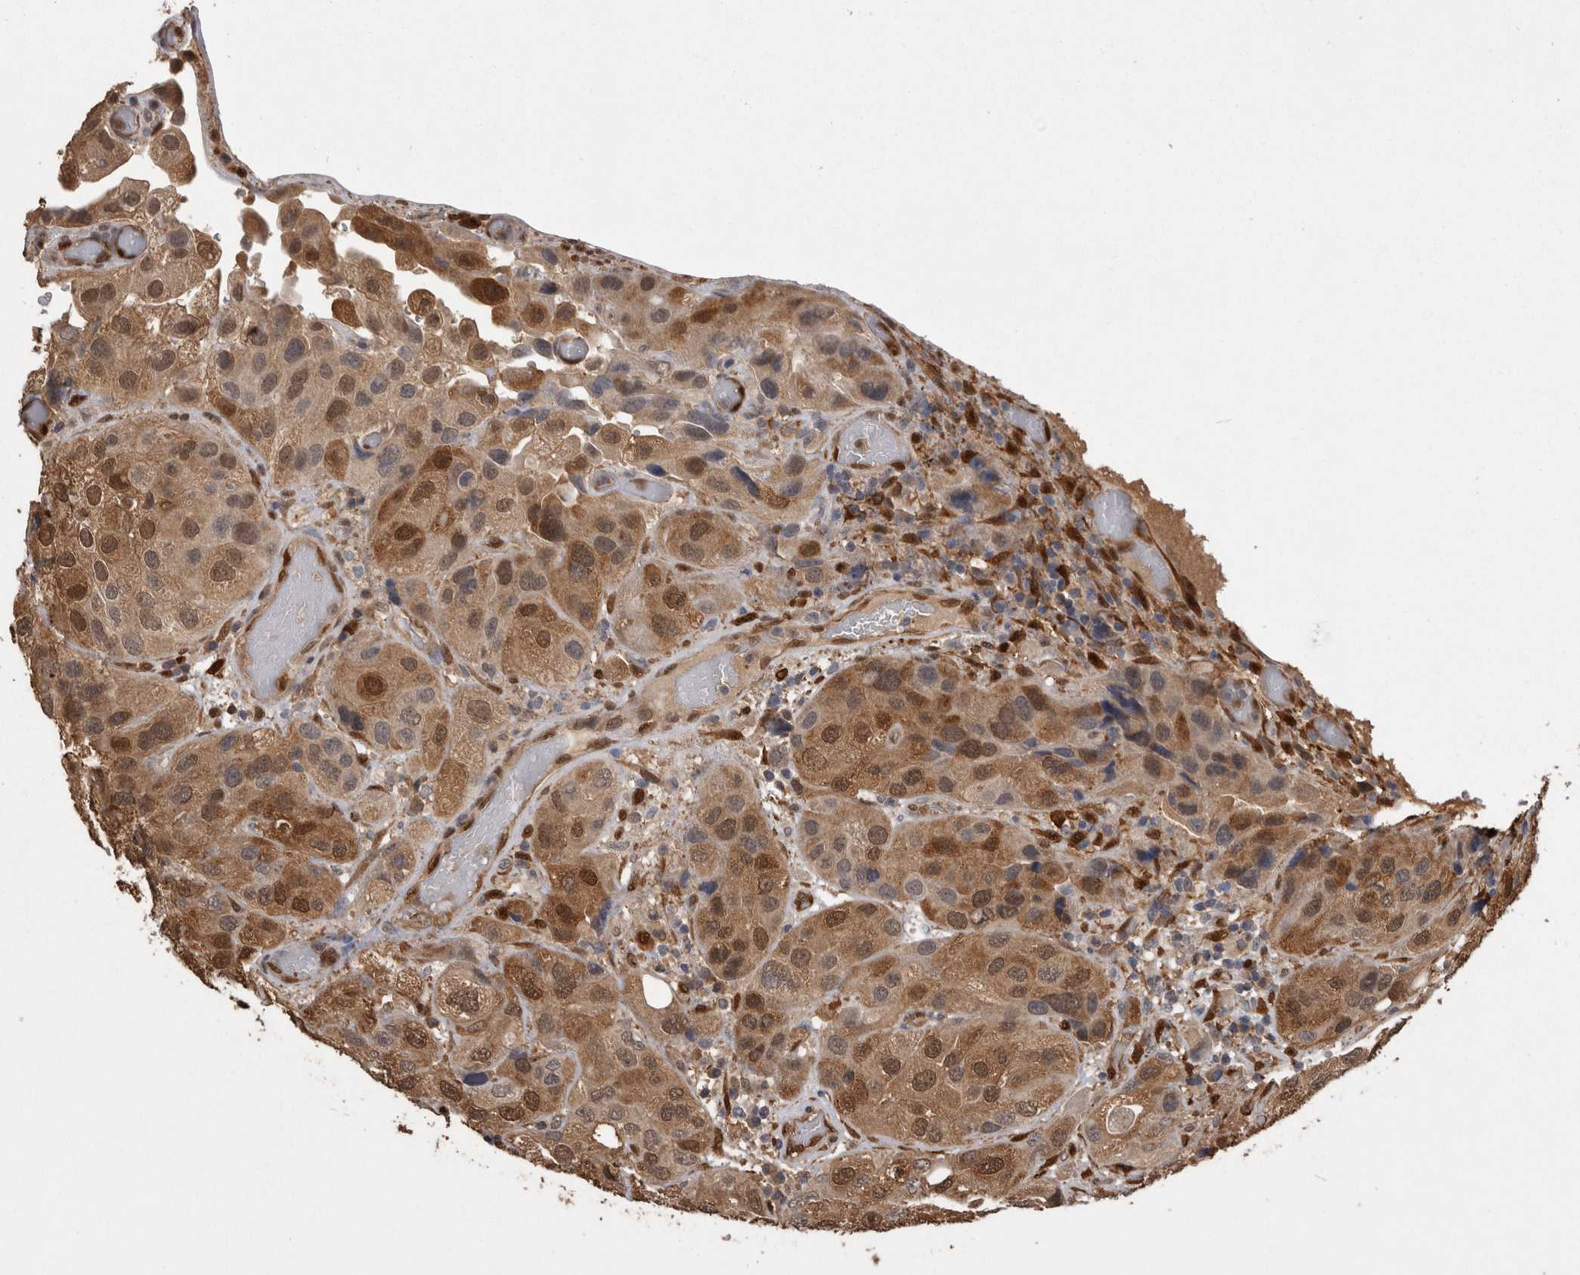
{"staining": {"intensity": "moderate", "quantity": ">75%", "location": "cytoplasmic/membranous,nuclear"}, "tissue": "urothelial cancer", "cell_type": "Tumor cells", "image_type": "cancer", "snomed": [{"axis": "morphology", "description": "Urothelial carcinoma, High grade"}, {"axis": "topography", "description": "Urinary bladder"}], "caption": "Urothelial carcinoma (high-grade) was stained to show a protein in brown. There is medium levels of moderate cytoplasmic/membranous and nuclear expression in approximately >75% of tumor cells.", "gene": "LXN", "patient": {"sex": "female", "age": 64}}